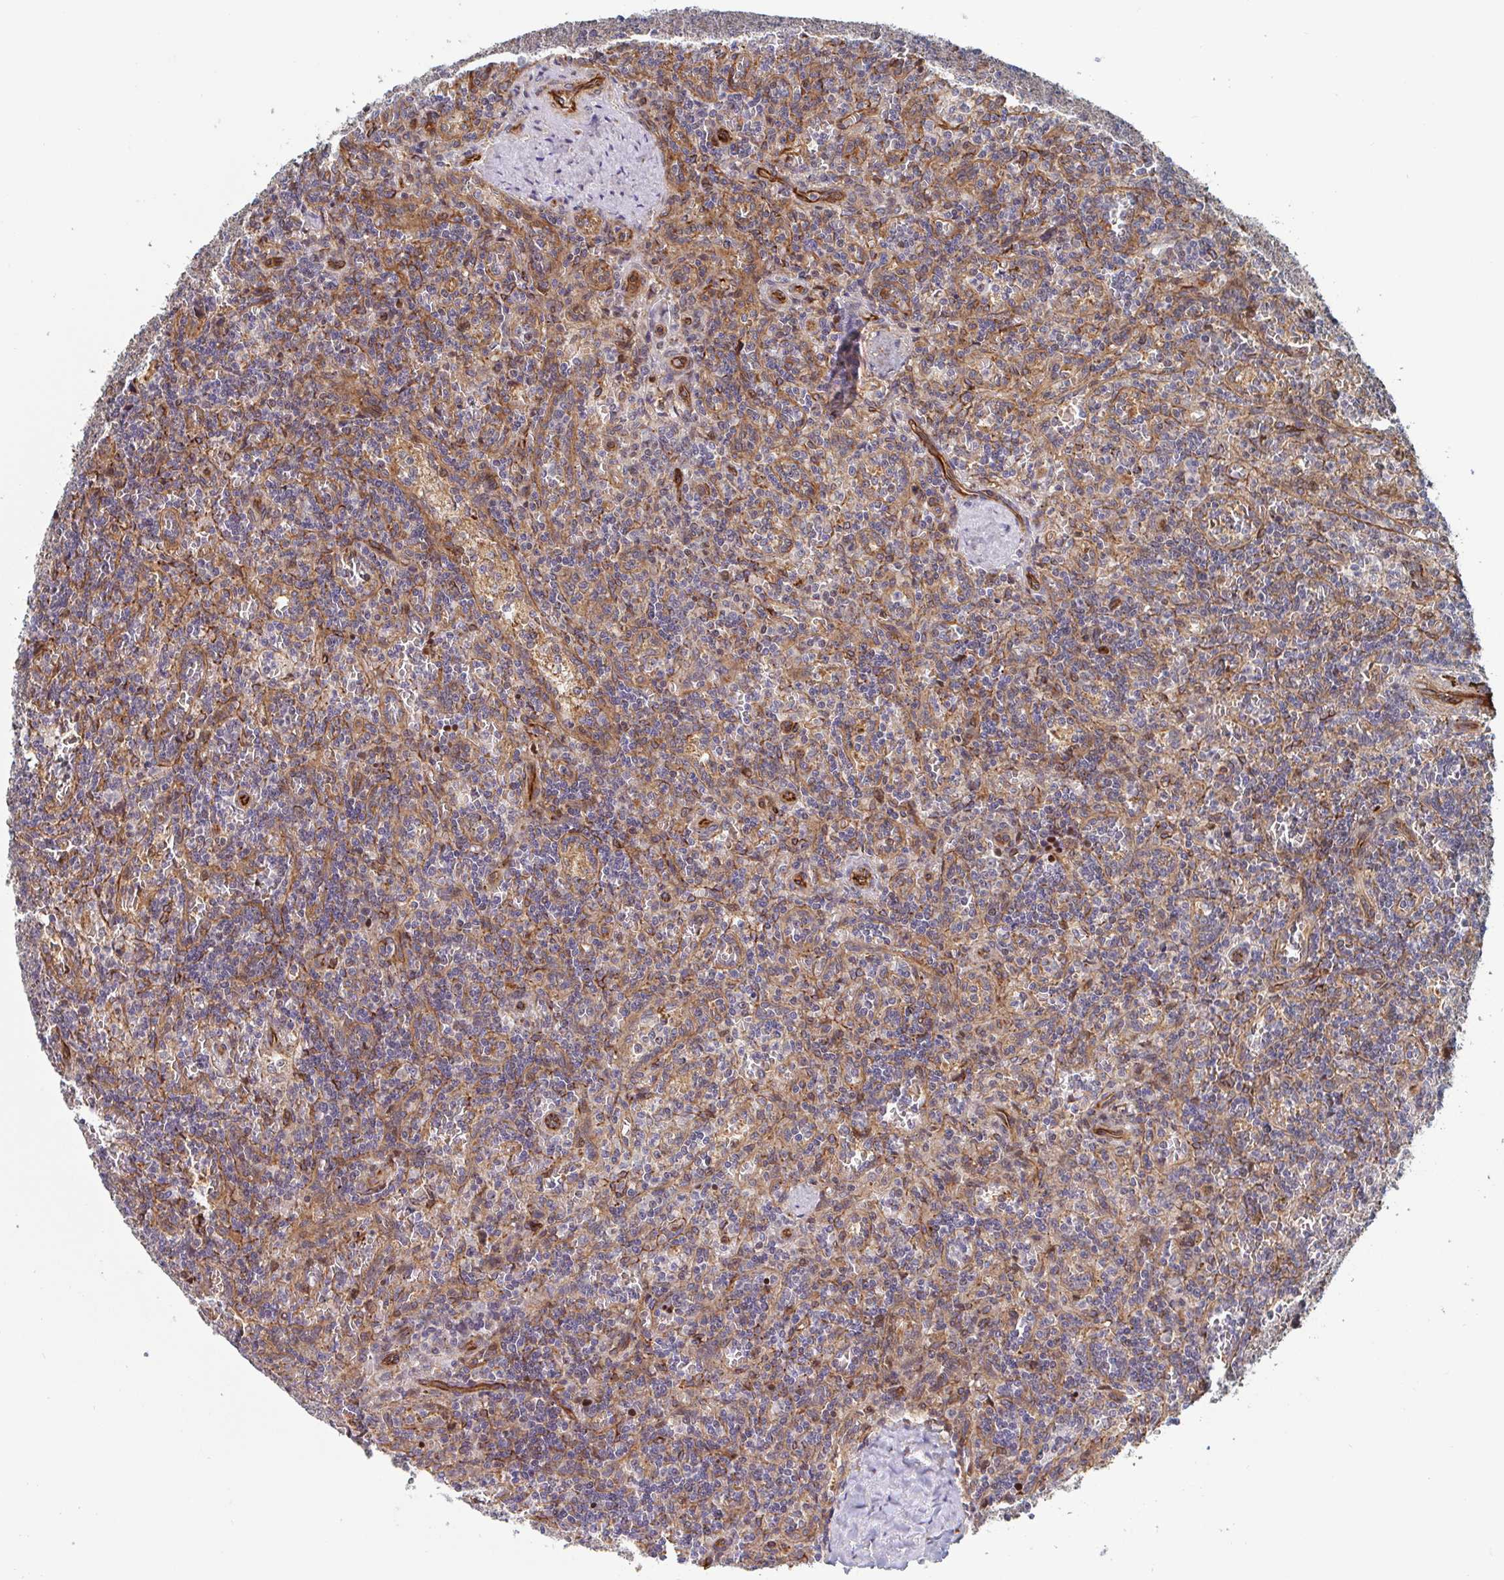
{"staining": {"intensity": "weak", "quantity": "25%-75%", "location": "cytoplasmic/membranous"}, "tissue": "lymphoma", "cell_type": "Tumor cells", "image_type": "cancer", "snomed": [{"axis": "morphology", "description": "Malignant lymphoma, non-Hodgkin's type, Low grade"}, {"axis": "topography", "description": "Spleen"}], "caption": "Protein staining shows weak cytoplasmic/membranous positivity in about 25%-75% of tumor cells in lymphoma.", "gene": "DVL3", "patient": {"sex": "male", "age": 73}}